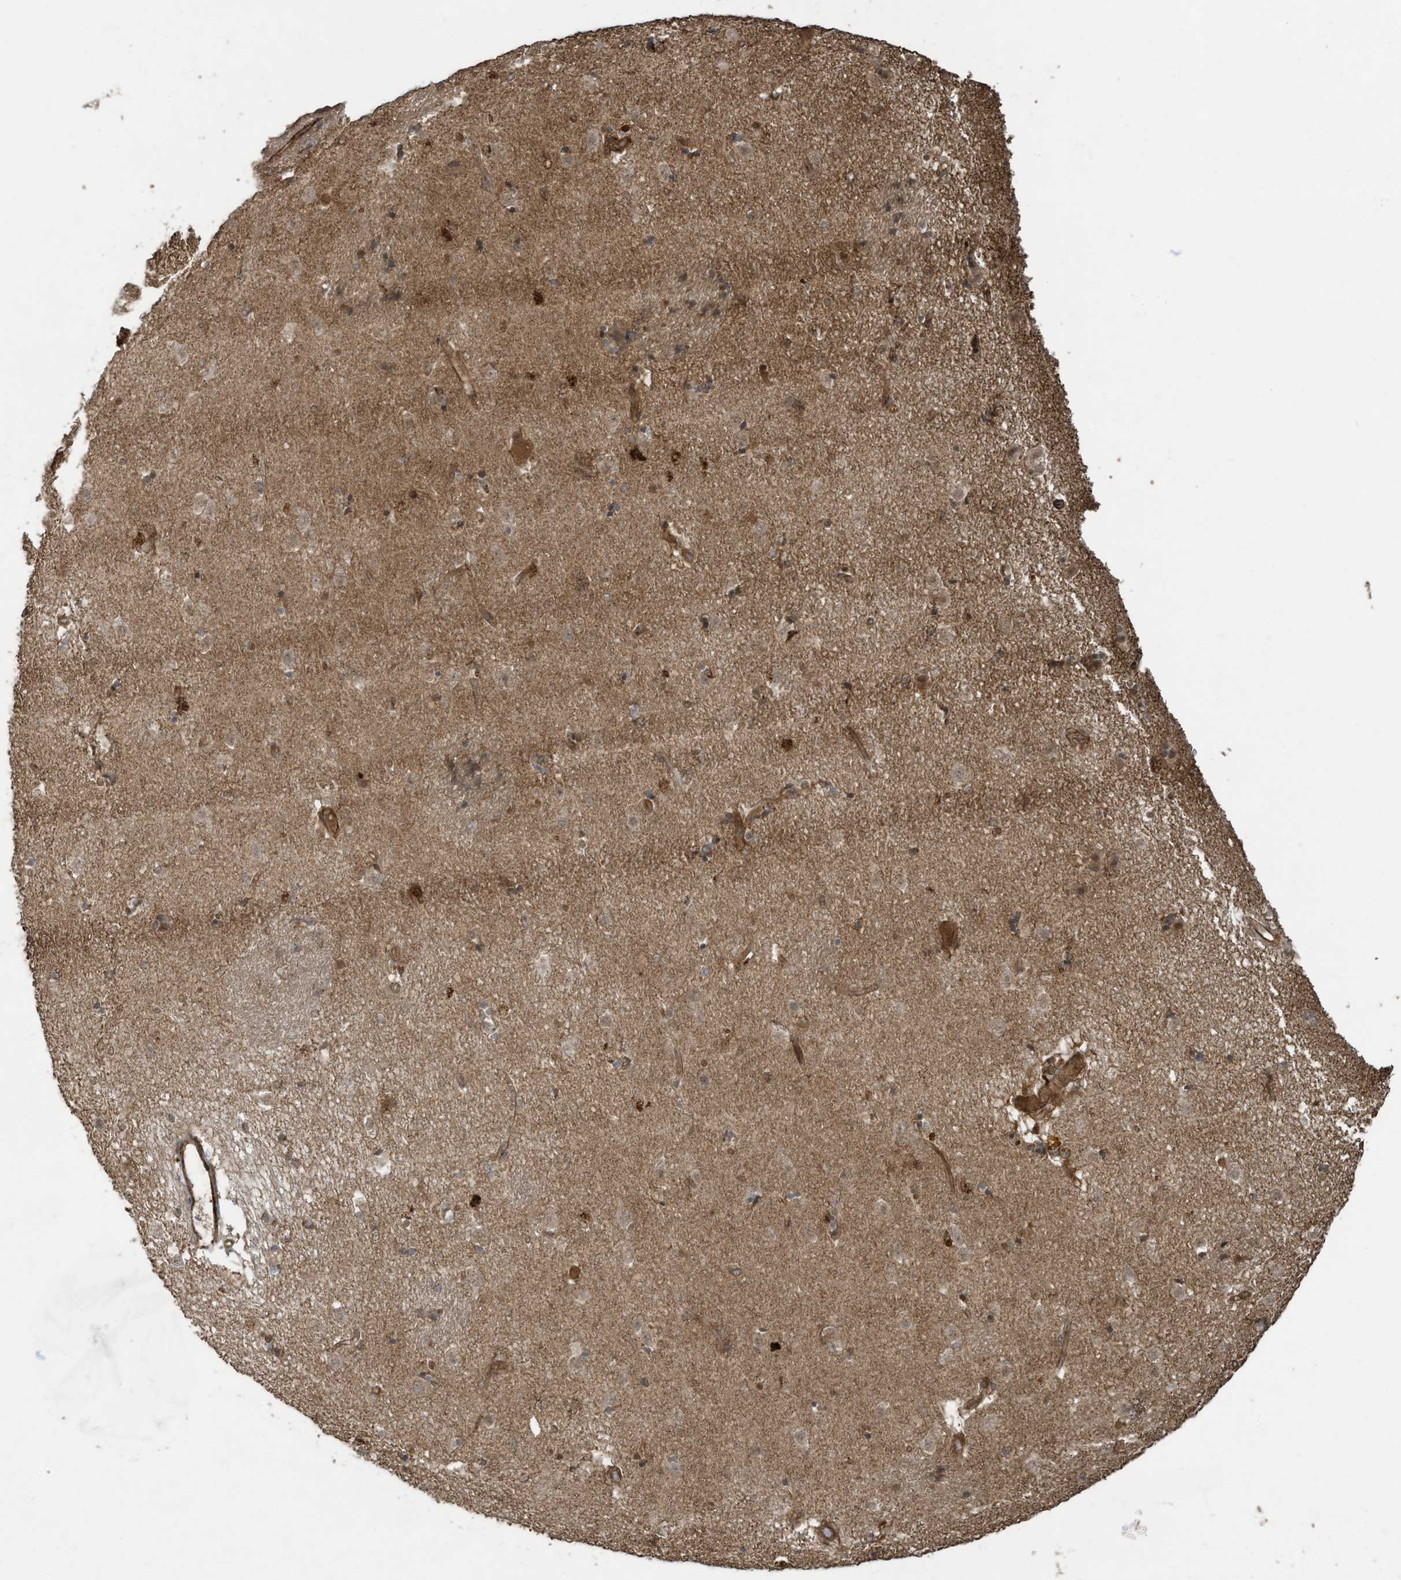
{"staining": {"intensity": "moderate", "quantity": "25%-75%", "location": "cytoplasmic/membranous"}, "tissue": "caudate", "cell_type": "Glial cells", "image_type": "normal", "snomed": [{"axis": "morphology", "description": "Normal tissue, NOS"}, {"axis": "topography", "description": "Lateral ventricle wall"}], "caption": "The micrograph displays staining of benign caudate, revealing moderate cytoplasmic/membranous protein positivity (brown color) within glial cells.", "gene": "DDIT4", "patient": {"sex": "male", "age": 70}}